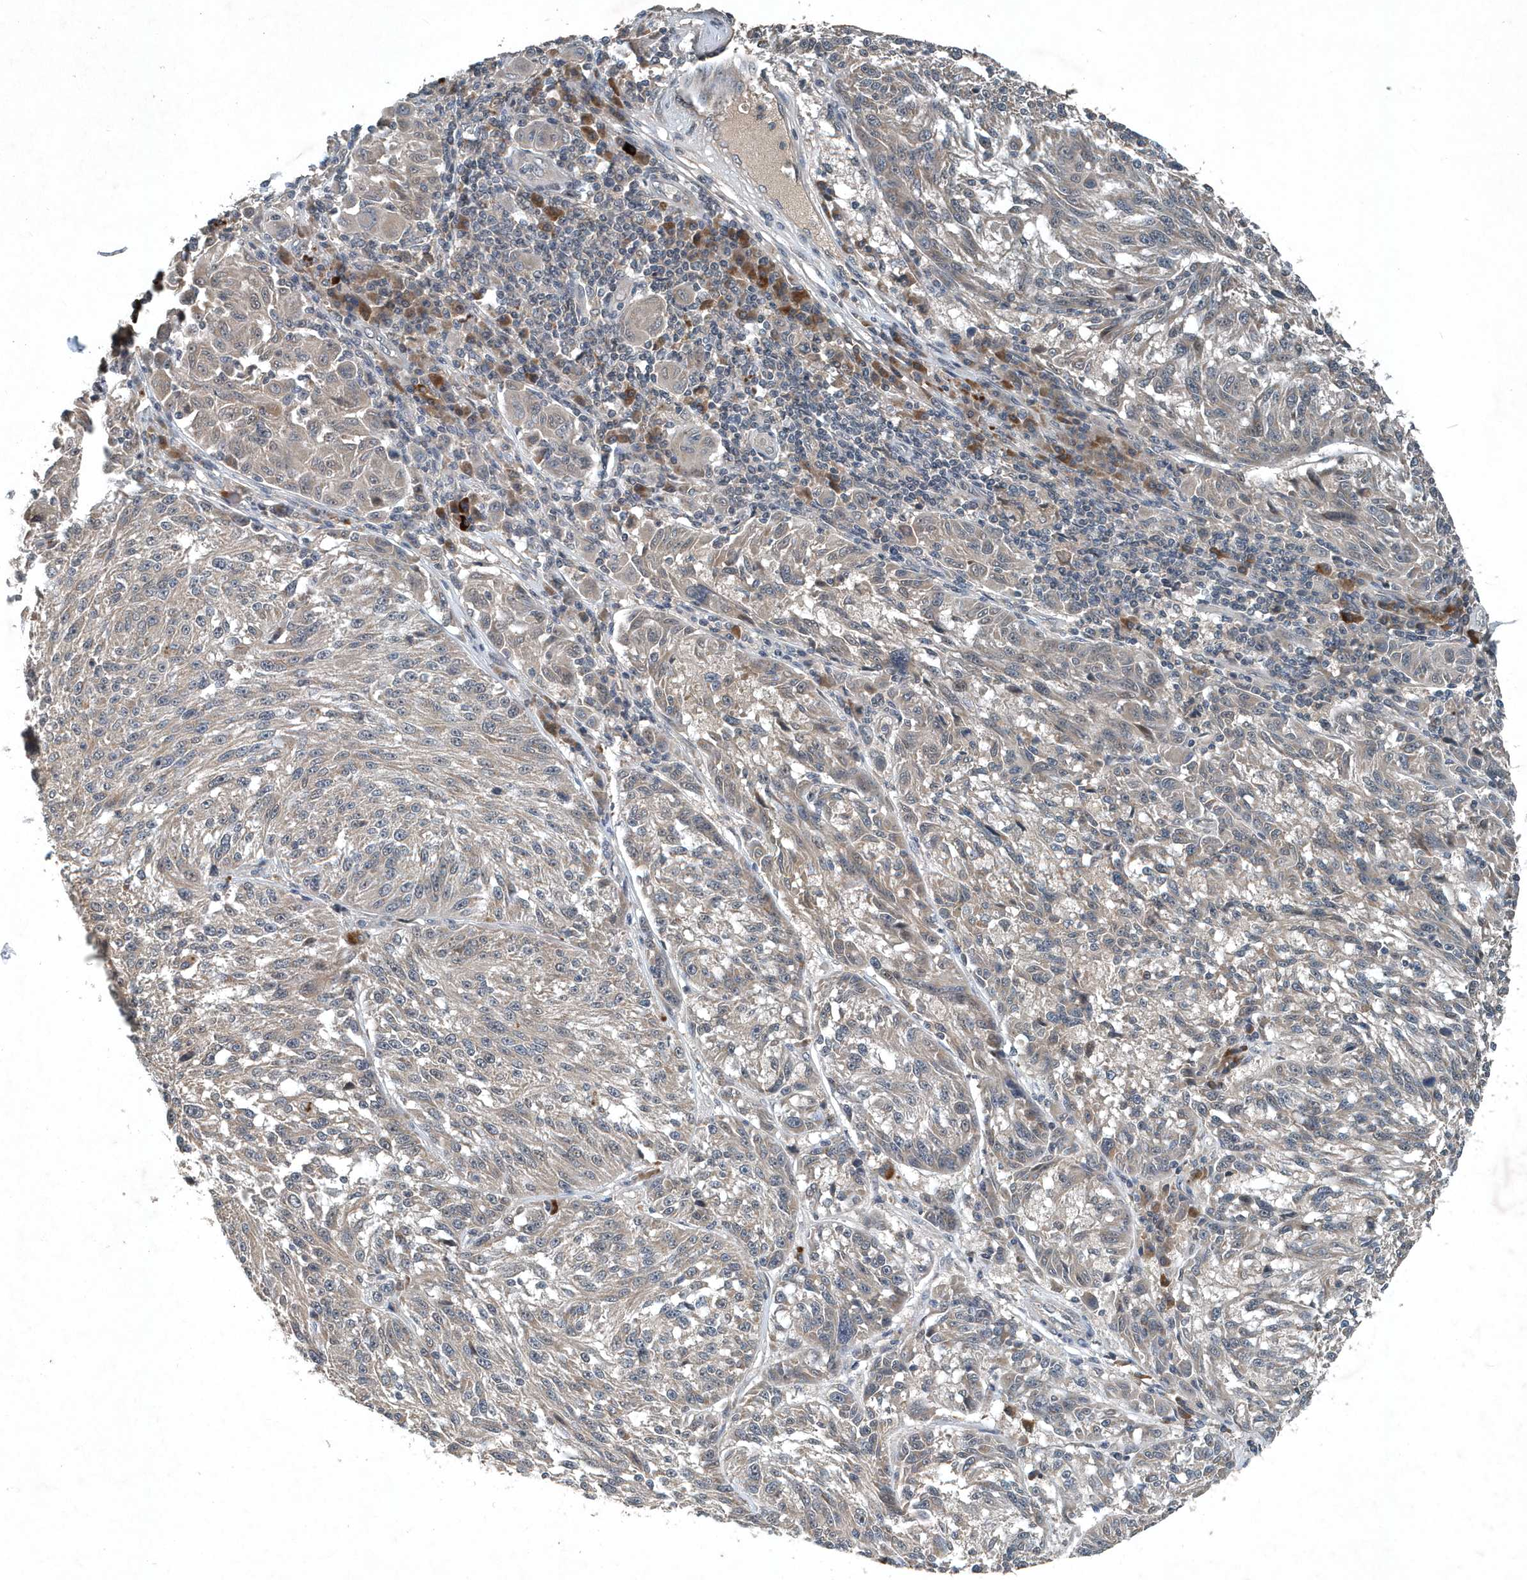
{"staining": {"intensity": "negative", "quantity": "none", "location": "none"}, "tissue": "melanoma", "cell_type": "Tumor cells", "image_type": "cancer", "snomed": [{"axis": "morphology", "description": "Malignant melanoma, NOS"}, {"axis": "topography", "description": "Skin"}], "caption": "This is a histopathology image of immunohistochemistry (IHC) staining of malignant melanoma, which shows no positivity in tumor cells.", "gene": "SCFD2", "patient": {"sex": "male", "age": 53}}